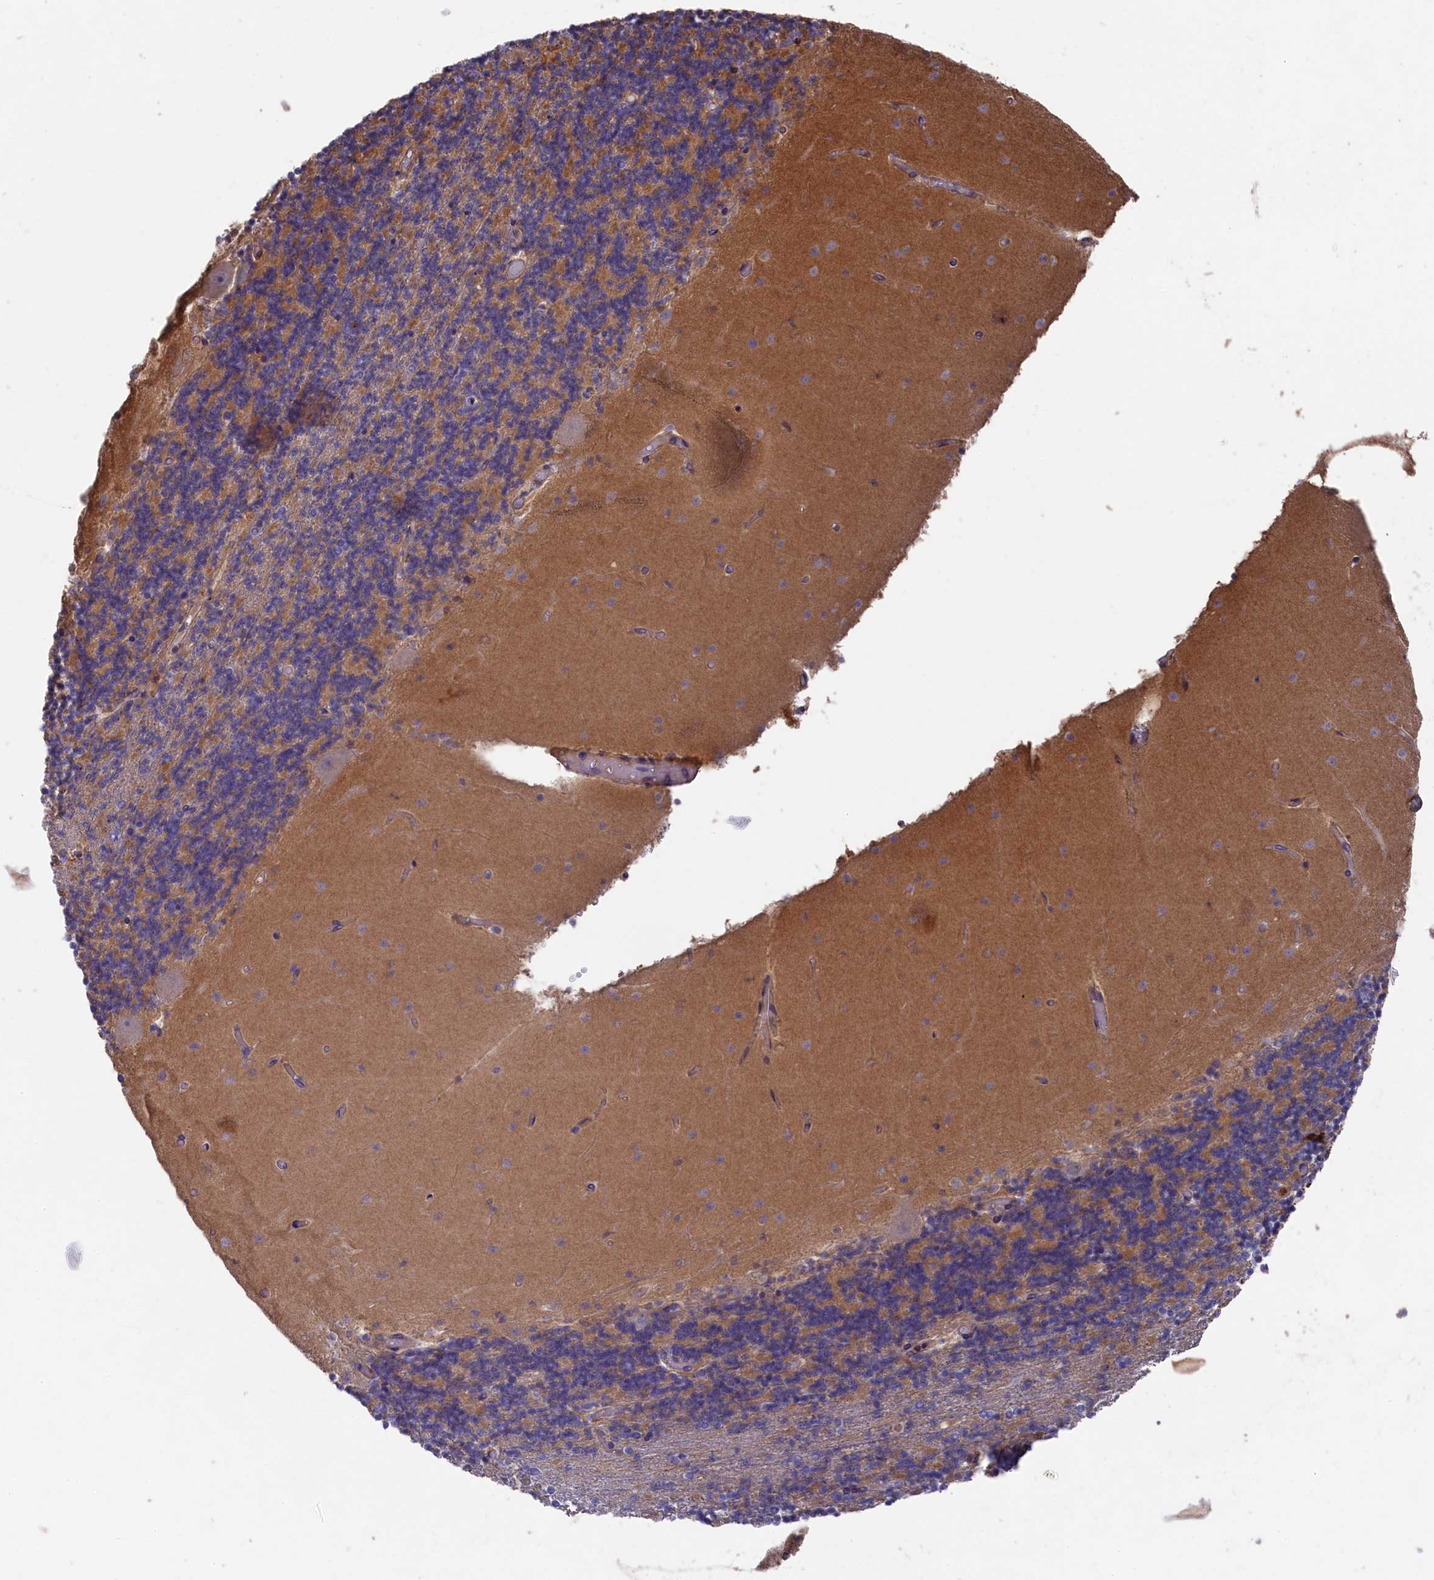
{"staining": {"intensity": "negative", "quantity": "none", "location": "none"}, "tissue": "cerebellum", "cell_type": "Cells in granular layer", "image_type": "normal", "snomed": [{"axis": "morphology", "description": "Normal tissue, NOS"}, {"axis": "topography", "description": "Cerebellum"}], "caption": "Immunohistochemistry (IHC) image of normal cerebellum stained for a protein (brown), which displays no staining in cells in granular layer.", "gene": "RAPSN", "patient": {"sex": "female", "age": 28}}